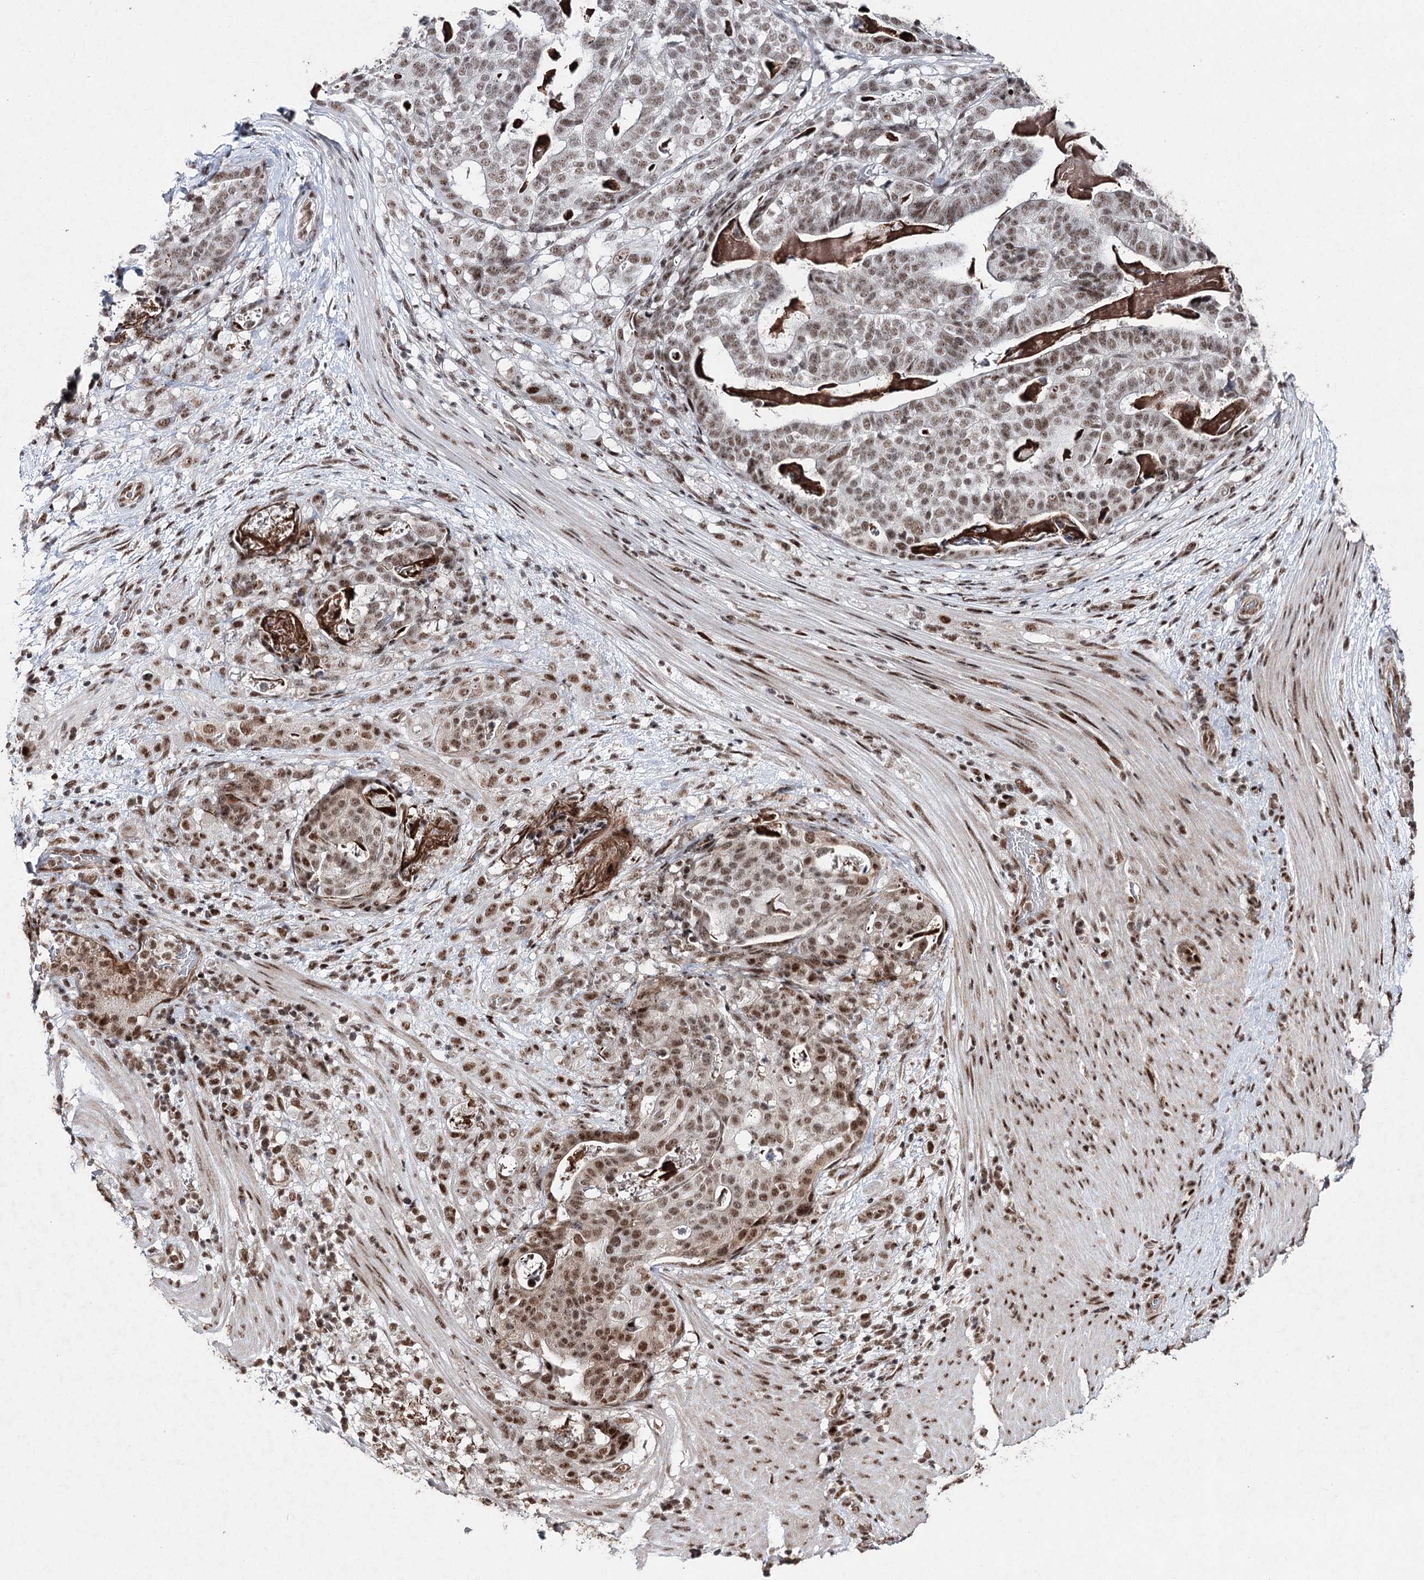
{"staining": {"intensity": "moderate", "quantity": ">75%", "location": "nuclear"}, "tissue": "stomach cancer", "cell_type": "Tumor cells", "image_type": "cancer", "snomed": [{"axis": "morphology", "description": "Adenocarcinoma, NOS"}, {"axis": "topography", "description": "Stomach"}], "caption": "This histopathology image demonstrates IHC staining of human stomach cancer, with medium moderate nuclear staining in about >75% of tumor cells.", "gene": "PDCD4", "patient": {"sex": "male", "age": 48}}